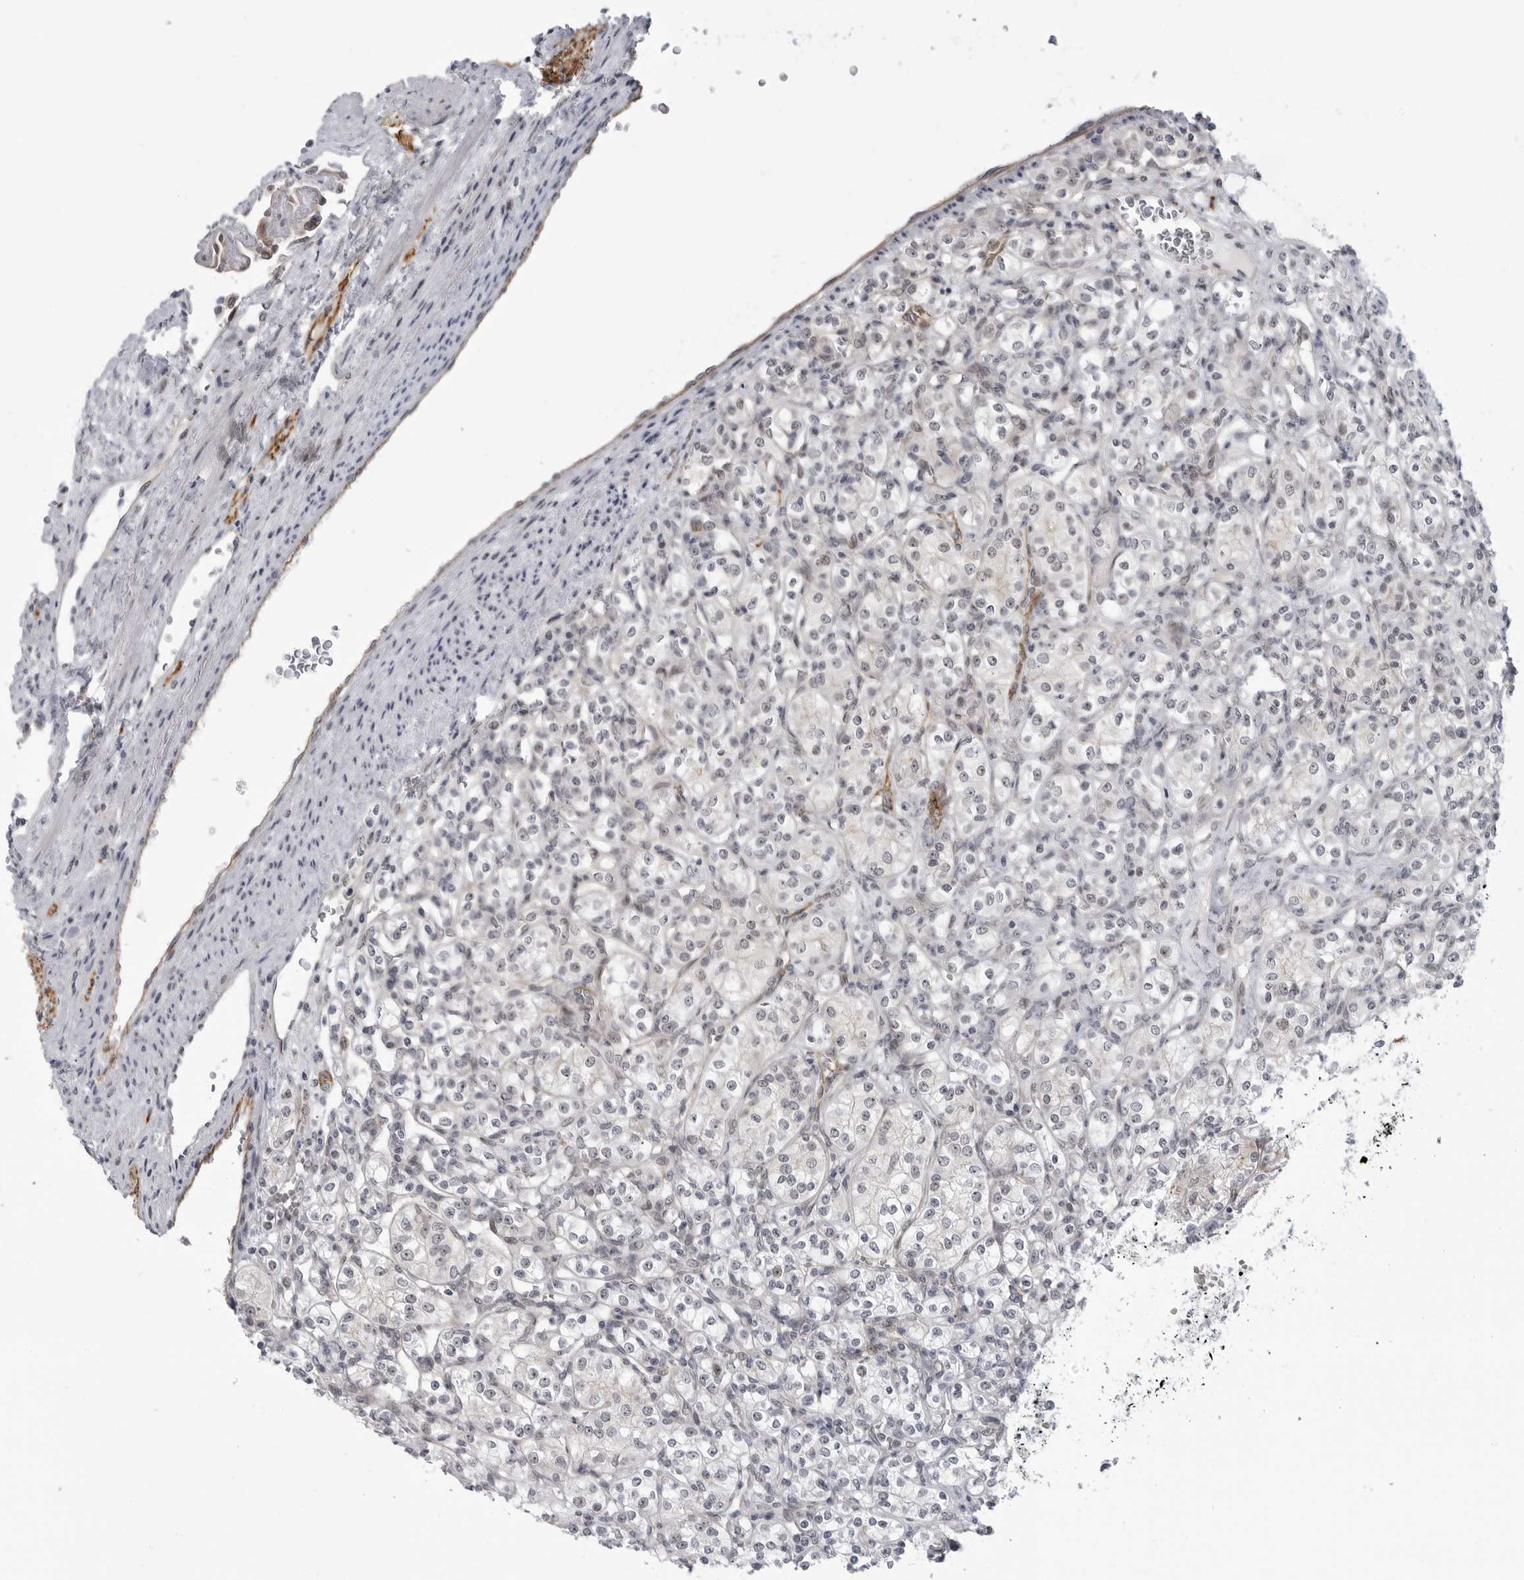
{"staining": {"intensity": "negative", "quantity": "none", "location": "none"}, "tissue": "renal cancer", "cell_type": "Tumor cells", "image_type": "cancer", "snomed": [{"axis": "morphology", "description": "Adenocarcinoma, NOS"}, {"axis": "topography", "description": "Kidney"}], "caption": "IHC micrograph of human adenocarcinoma (renal) stained for a protein (brown), which exhibits no expression in tumor cells. (IHC, brightfield microscopy, high magnification).", "gene": "CEP295NL", "patient": {"sex": "male", "age": 77}}